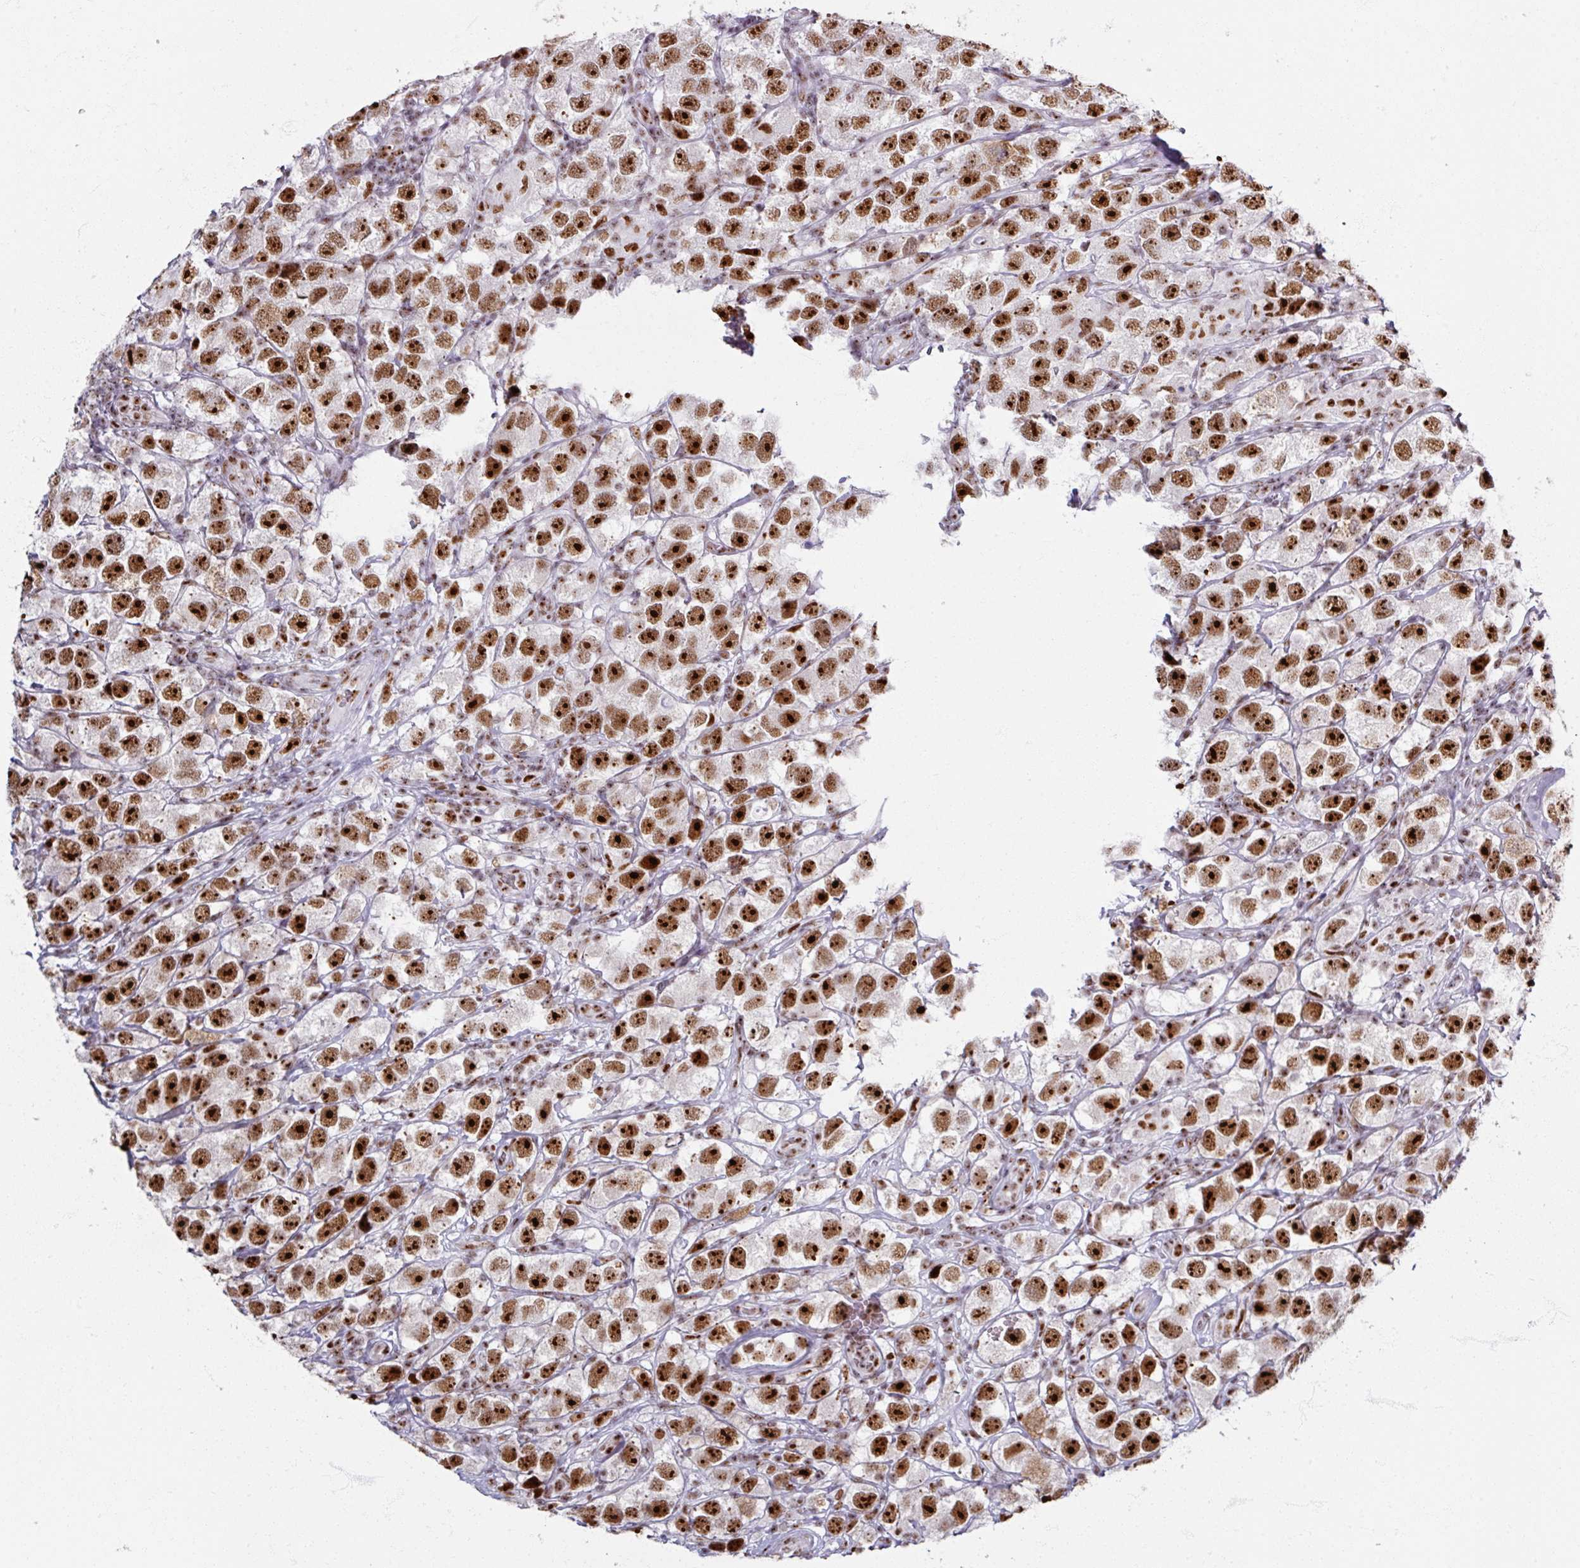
{"staining": {"intensity": "strong", "quantity": ">75%", "location": "nuclear"}, "tissue": "testis cancer", "cell_type": "Tumor cells", "image_type": "cancer", "snomed": [{"axis": "morphology", "description": "Seminoma, NOS"}, {"axis": "topography", "description": "Testis"}], "caption": "Immunohistochemical staining of seminoma (testis) shows high levels of strong nuclear protein positivity in about >75% of tumor cells.", "gene": "ADAR", "patient": {"sex": "male", "age": 26}}